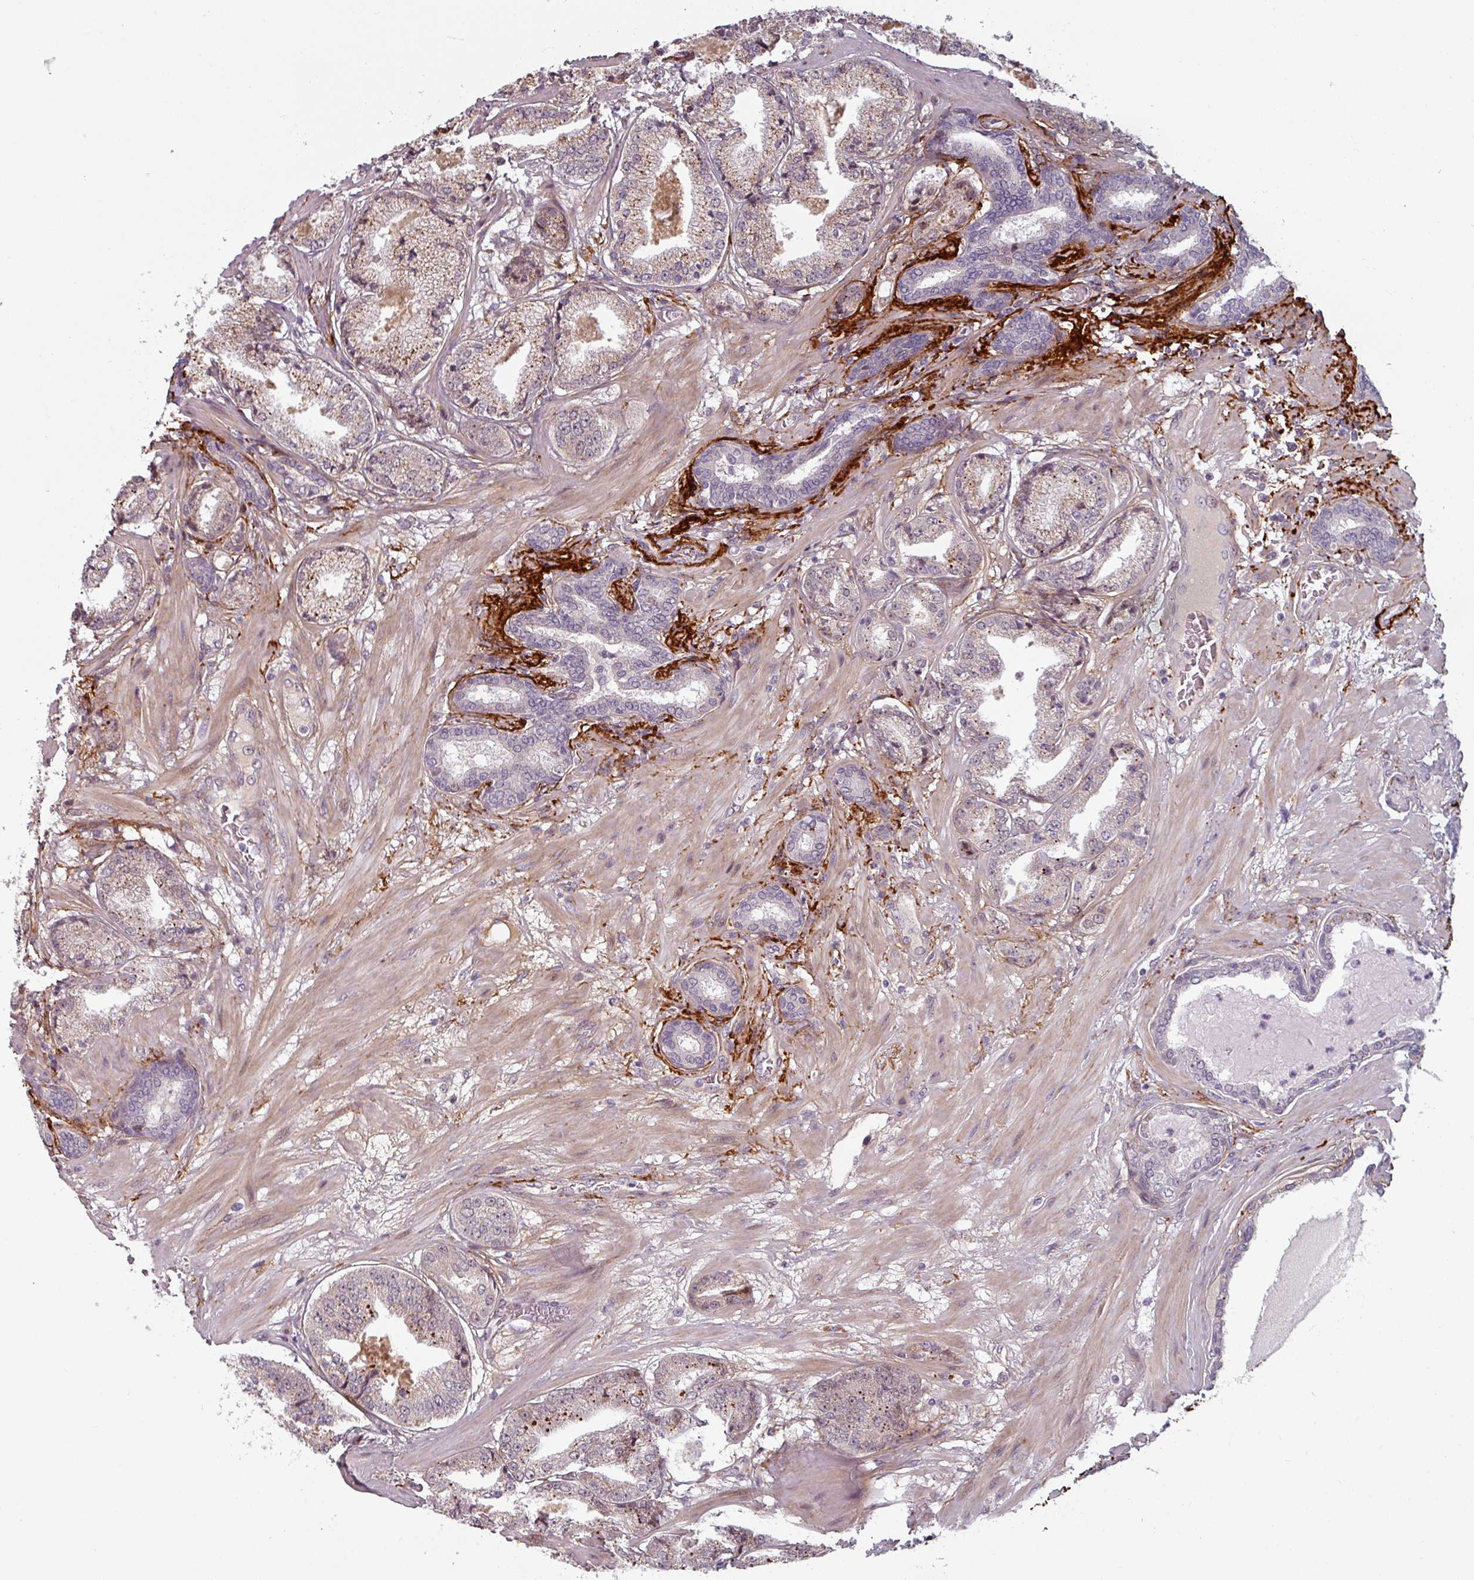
{"staining": {"intensity": "moderate", "quantity": "<25%", "location": "cytoplasmic/membranous"}, "tissue": "prostate cancer", "cell_type": "Tumor cells", "image_type": "cancer", "snomed": [{"axis": "morphology", "description": "Adenocarcinoma, High grade"}, {"axis": "topography", "description": "Prostate"}], "caption": "A brown stain shows moderate cytoplasmic/membranous staining of a protein in prostate cancer tumor cells.", "gene": "CYB5RL", "patient": {"sex": "male", "age": 63}}